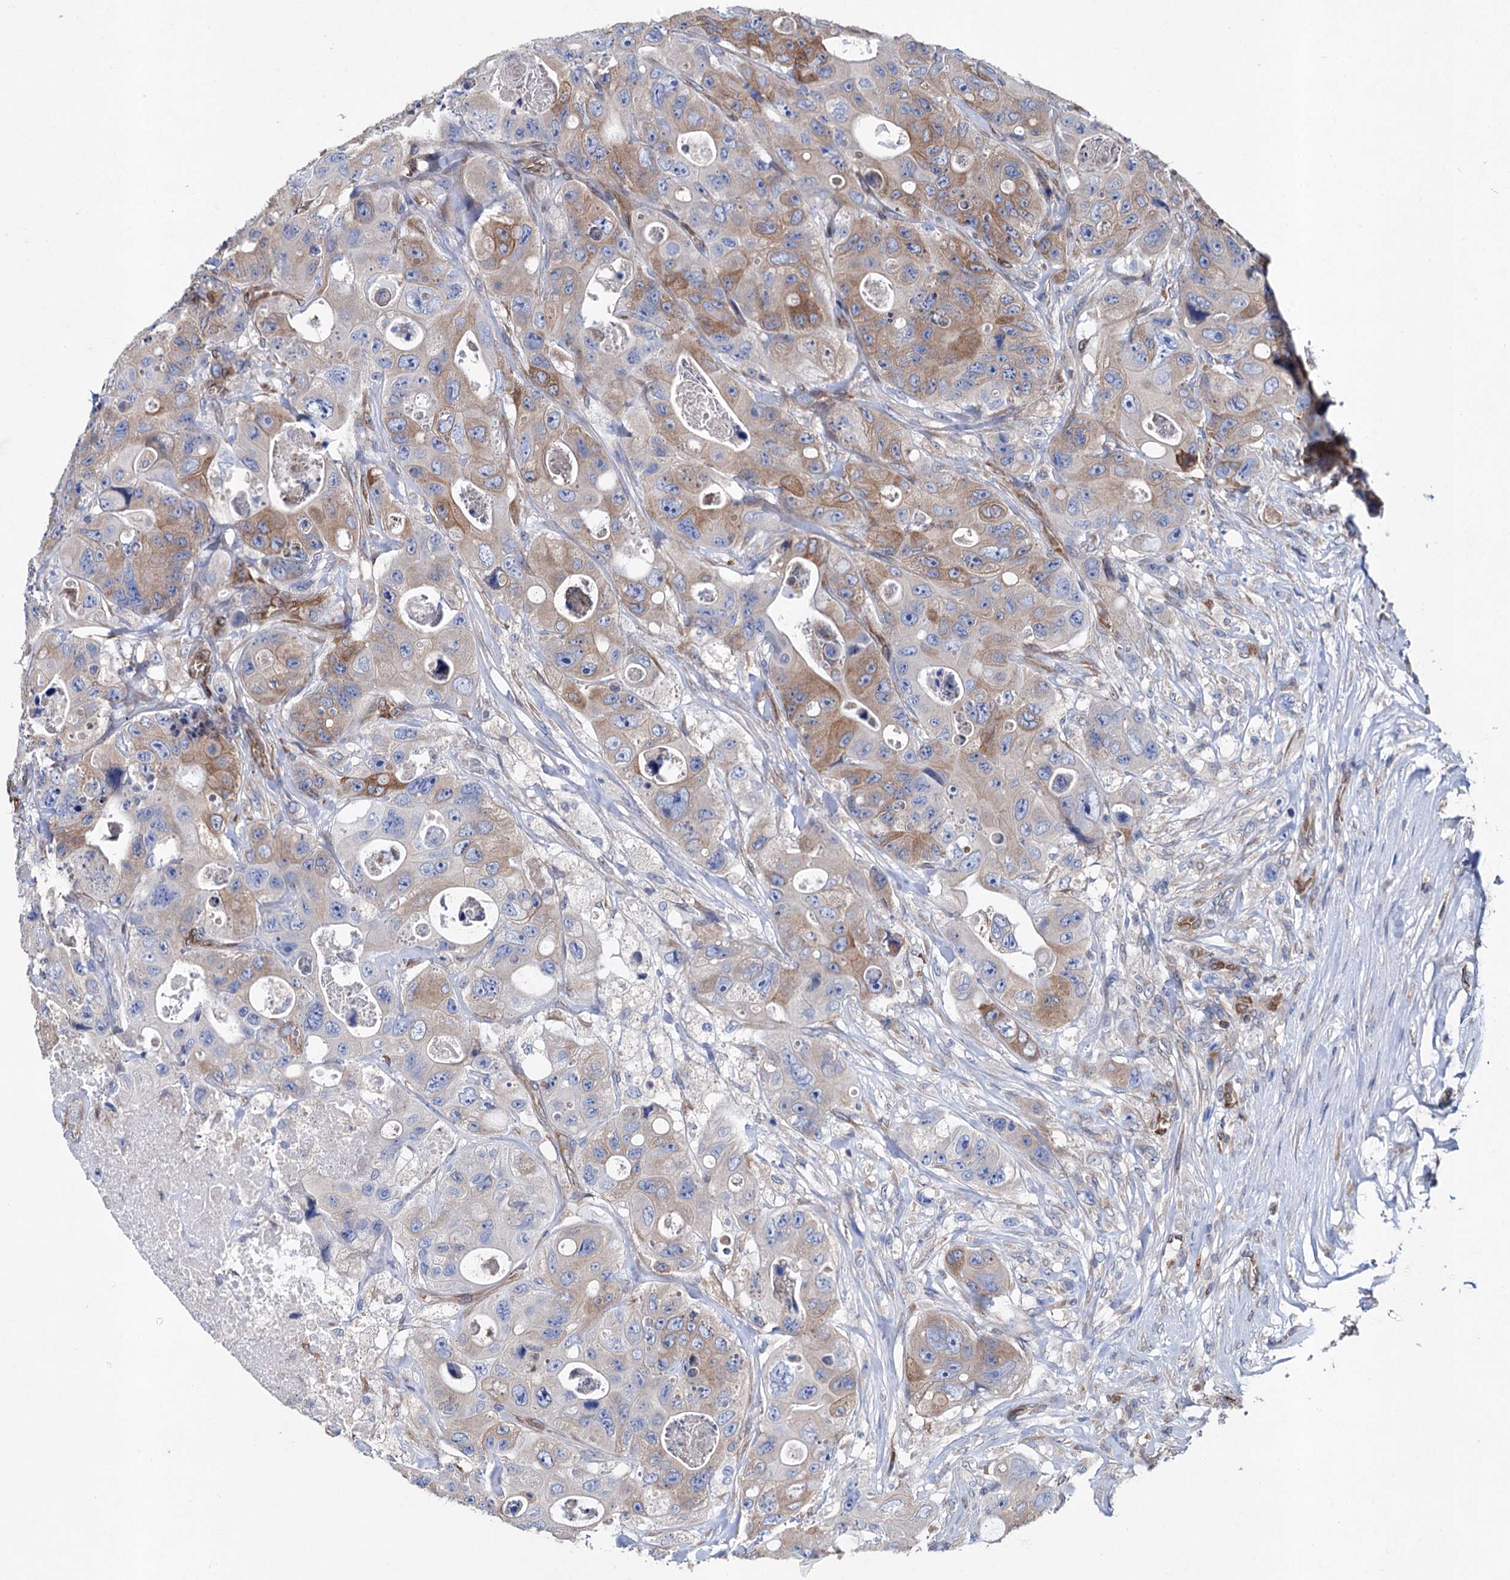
{"staining": {"intensity": "moderate", "quantity": "25%-75%", "location": "cytoplasmic/membranous"}, "tissue": "colorectal cancer", "cell_type": "Tumor cells", "image_type": "cancer", "snomed": [{"axis": "morphology", "description": "Adenocarcinoma, NOS"}, {"axis": "topography", "description": "Colon"}], "caption": "Immunohistochemistry staining of adenocarcinoma (colorectal), which displays medium levels of moderate cytoplasmic/membranous positivity in approximately 25%-75% of tumor cells indicating moderate cytoplasmic/membranous protein staining. The staining was performed using DAB (3,3'-diaminobenzidine) (brown) for protein detection and nuclei were counterstained in hematoxylin (blue).", "gene": "STING1", "patient": {"sex": "female", "age": 46}}